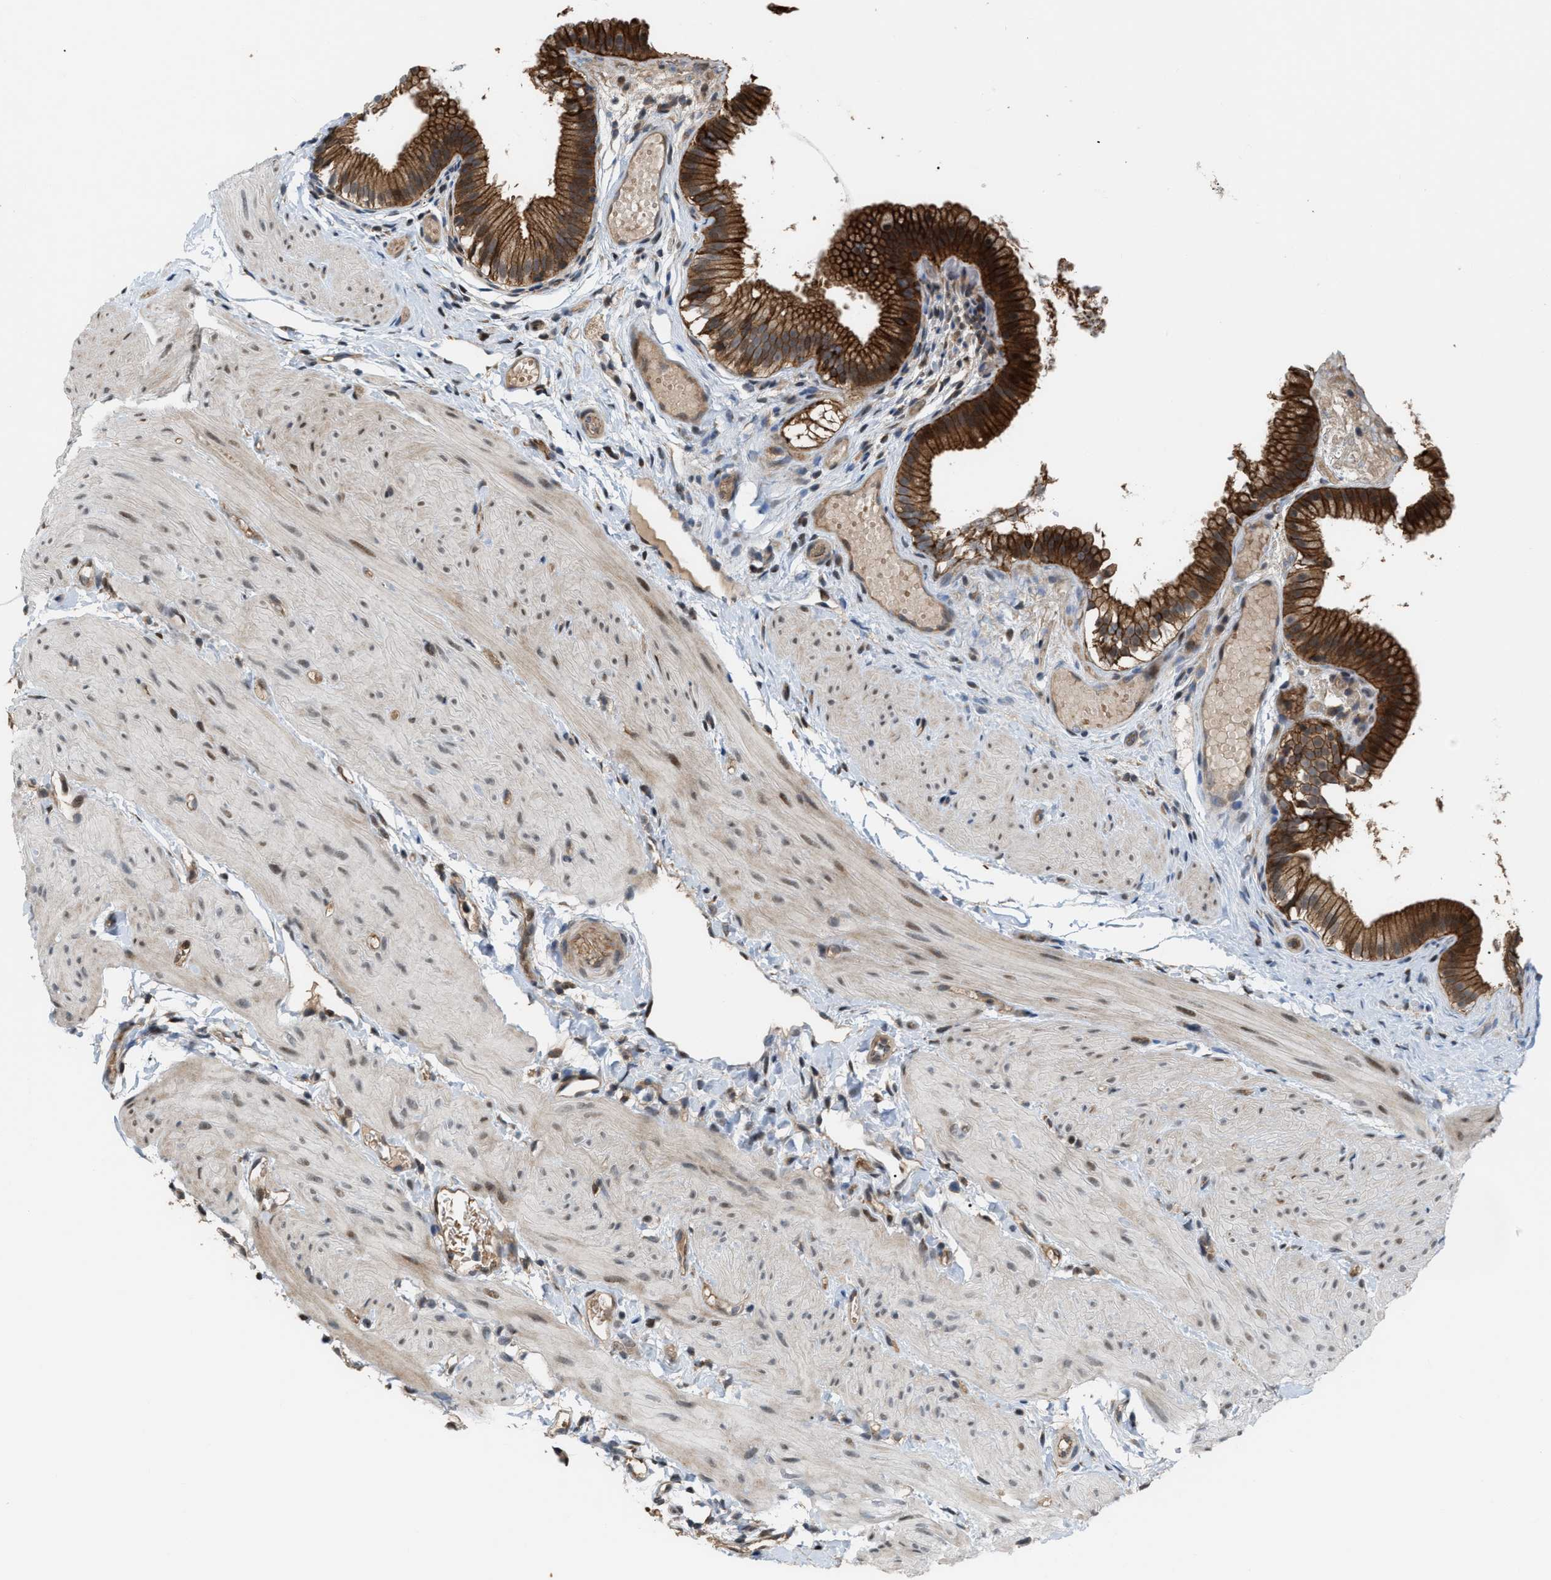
{"staining": {"intensity": "strong", "quantity": ">75%", "location": "cytoplasmic/membranous"}, "tissue": "gallbladder", "cell_type": "Glandular cells", "image_type": "normal", "snomed": [{"axis": "morphology", "description": "Normal tissue, NOS"}, {"axis": "topography", "description": "Gallbladder"}], "caption": "Gallbladder stained for a protein (brown) displays strong cytoplasmic/membranous positive expression in about >75% of glandular cells.", "gene": "RFFL", "patient": {"sex": "female", "age": 26}}